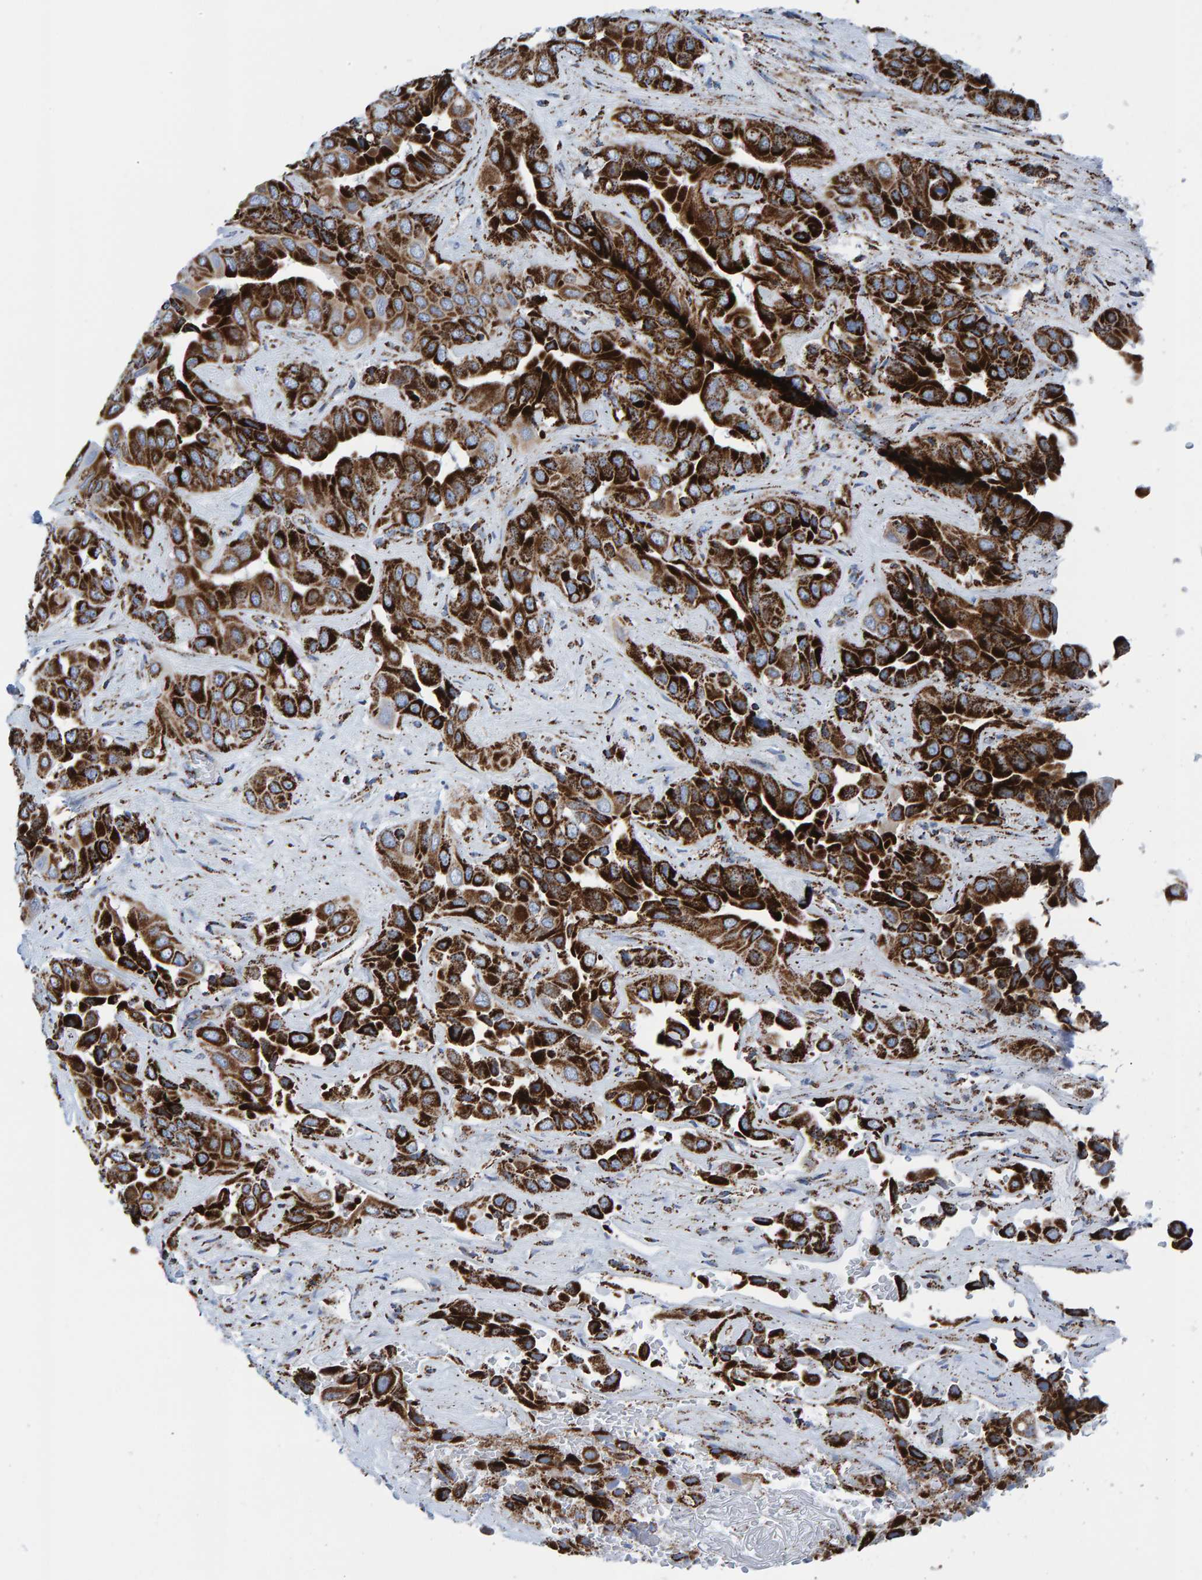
{"staining": {"intensity": "strong", "quantity": ">75%", "location": "cytoplasmic/membranous"}, "tissue": "liver cancer", "cell_type": "Tumor cells", "image_type": "cancer", "snomed": [{"axis": "morphology", "description": "Cholangiocarcinoma"}, {"axis": "topography", "description": "Liver"}], "caption": "Liver cancer (cholangiocarcinoma) stained for a protein exhibits strong cytoplasmic/membranous positivity in tumor cells.", "gene": "ENSG00000262660", "patient": {"sex": "female", "age": 52}}